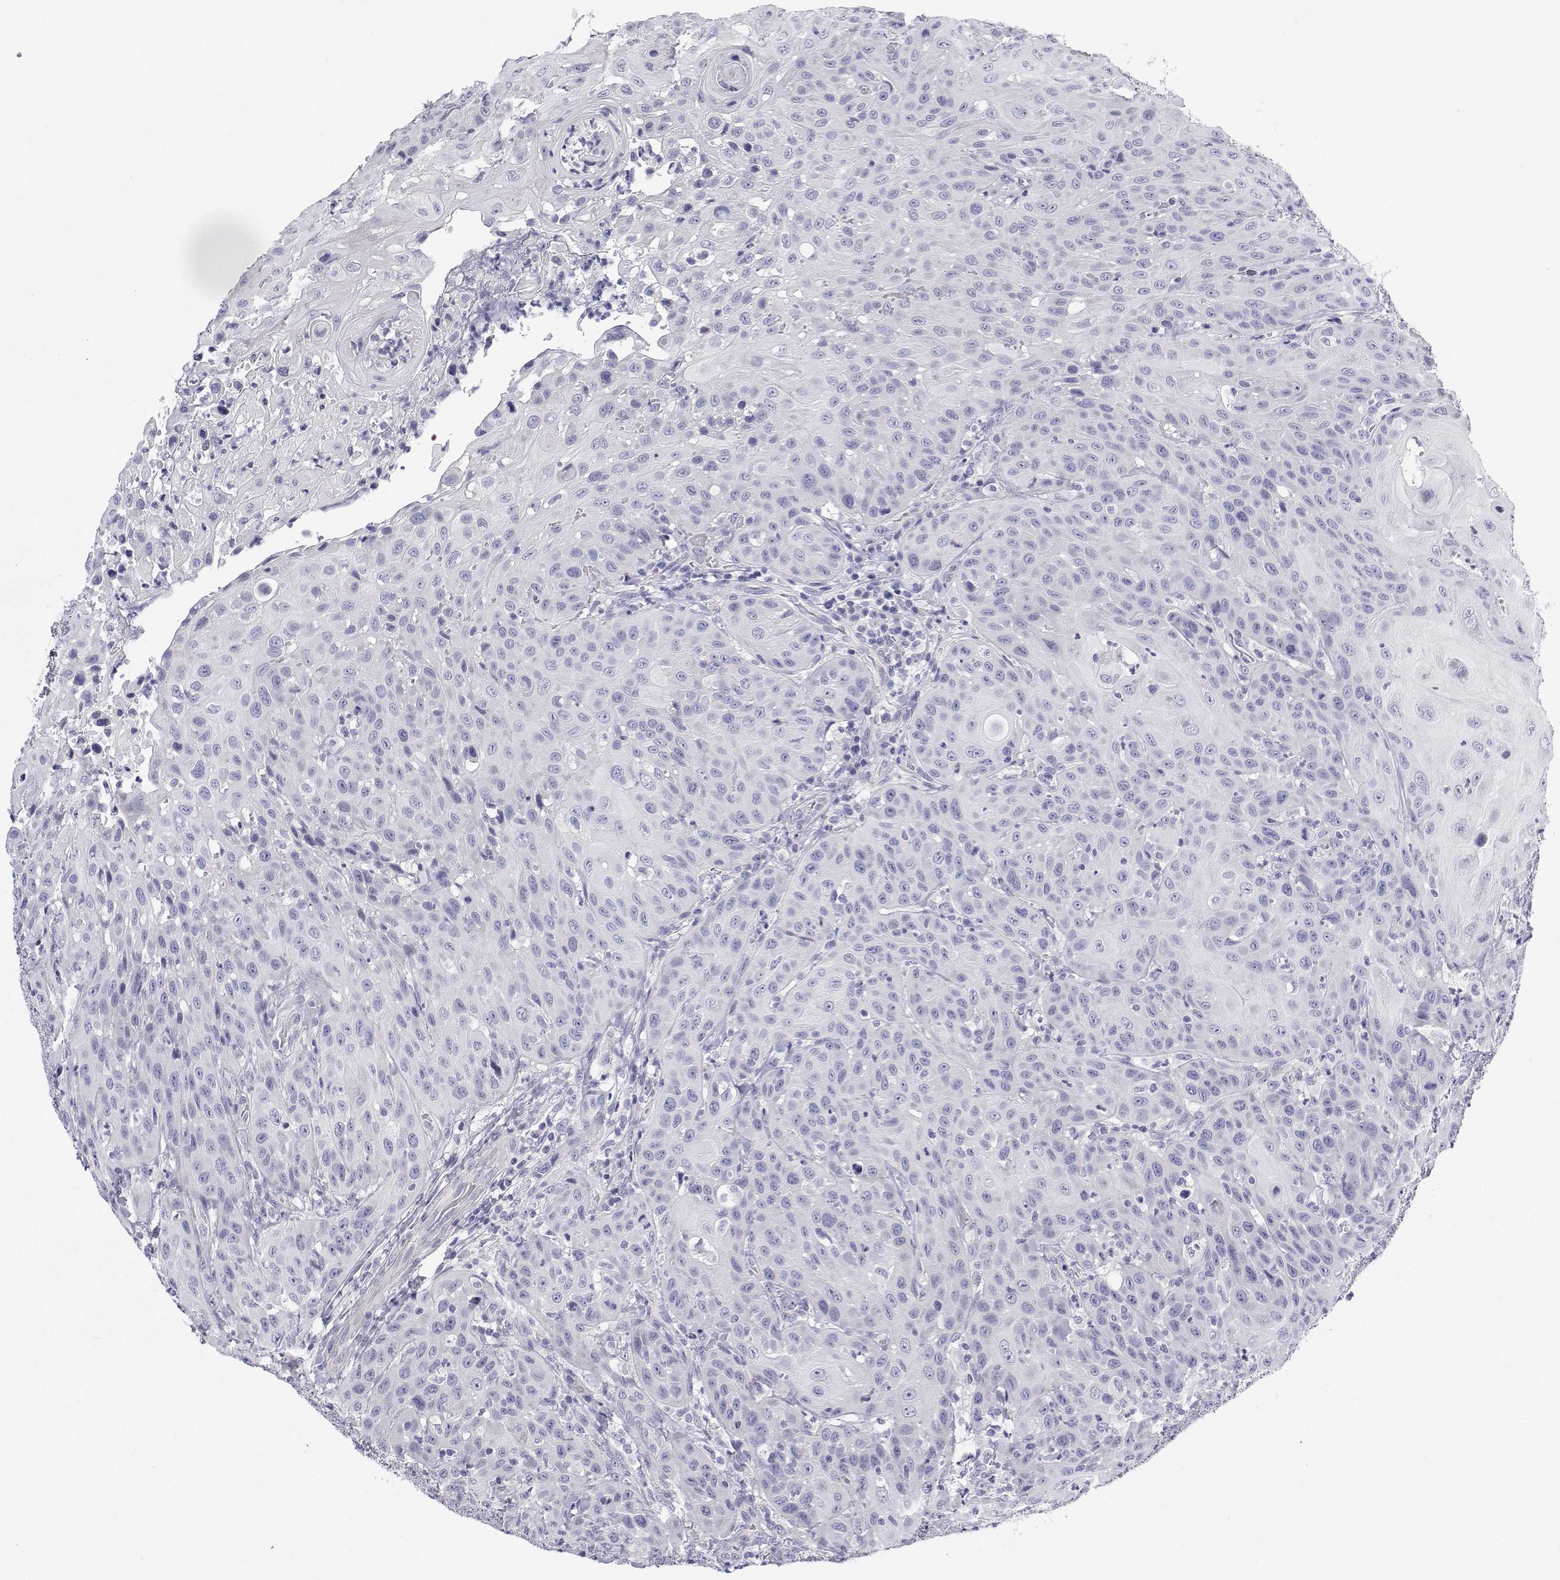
{"staining": {"intensity": "negative", "quantity": "none", "location": "none"}, "tissue": "head and neck cancer", "cell_type": "Tumor cells", "image_type": "cancer", "snomed": [{"axis": "morphology", "description": "Normal tissue, NOS"}, {"axis": "morphology", "description": "Squamous cell carcinoma, NOS"}, {"axis": "topography", "description": "Oral tissue"}, {"axis": "topography", "description": "Tounge, NOS"}, {"axis": "topography", "description": "Head-Neck"}], "caption": "A high-resolution micrograph shows immunohistochemistry staining of squamous cell carcinoma (head and neck), which exhibits no significant staining in tumor cells.", "gene": "ANKRD65", "patient": {"sex": "male", "age": 62}}